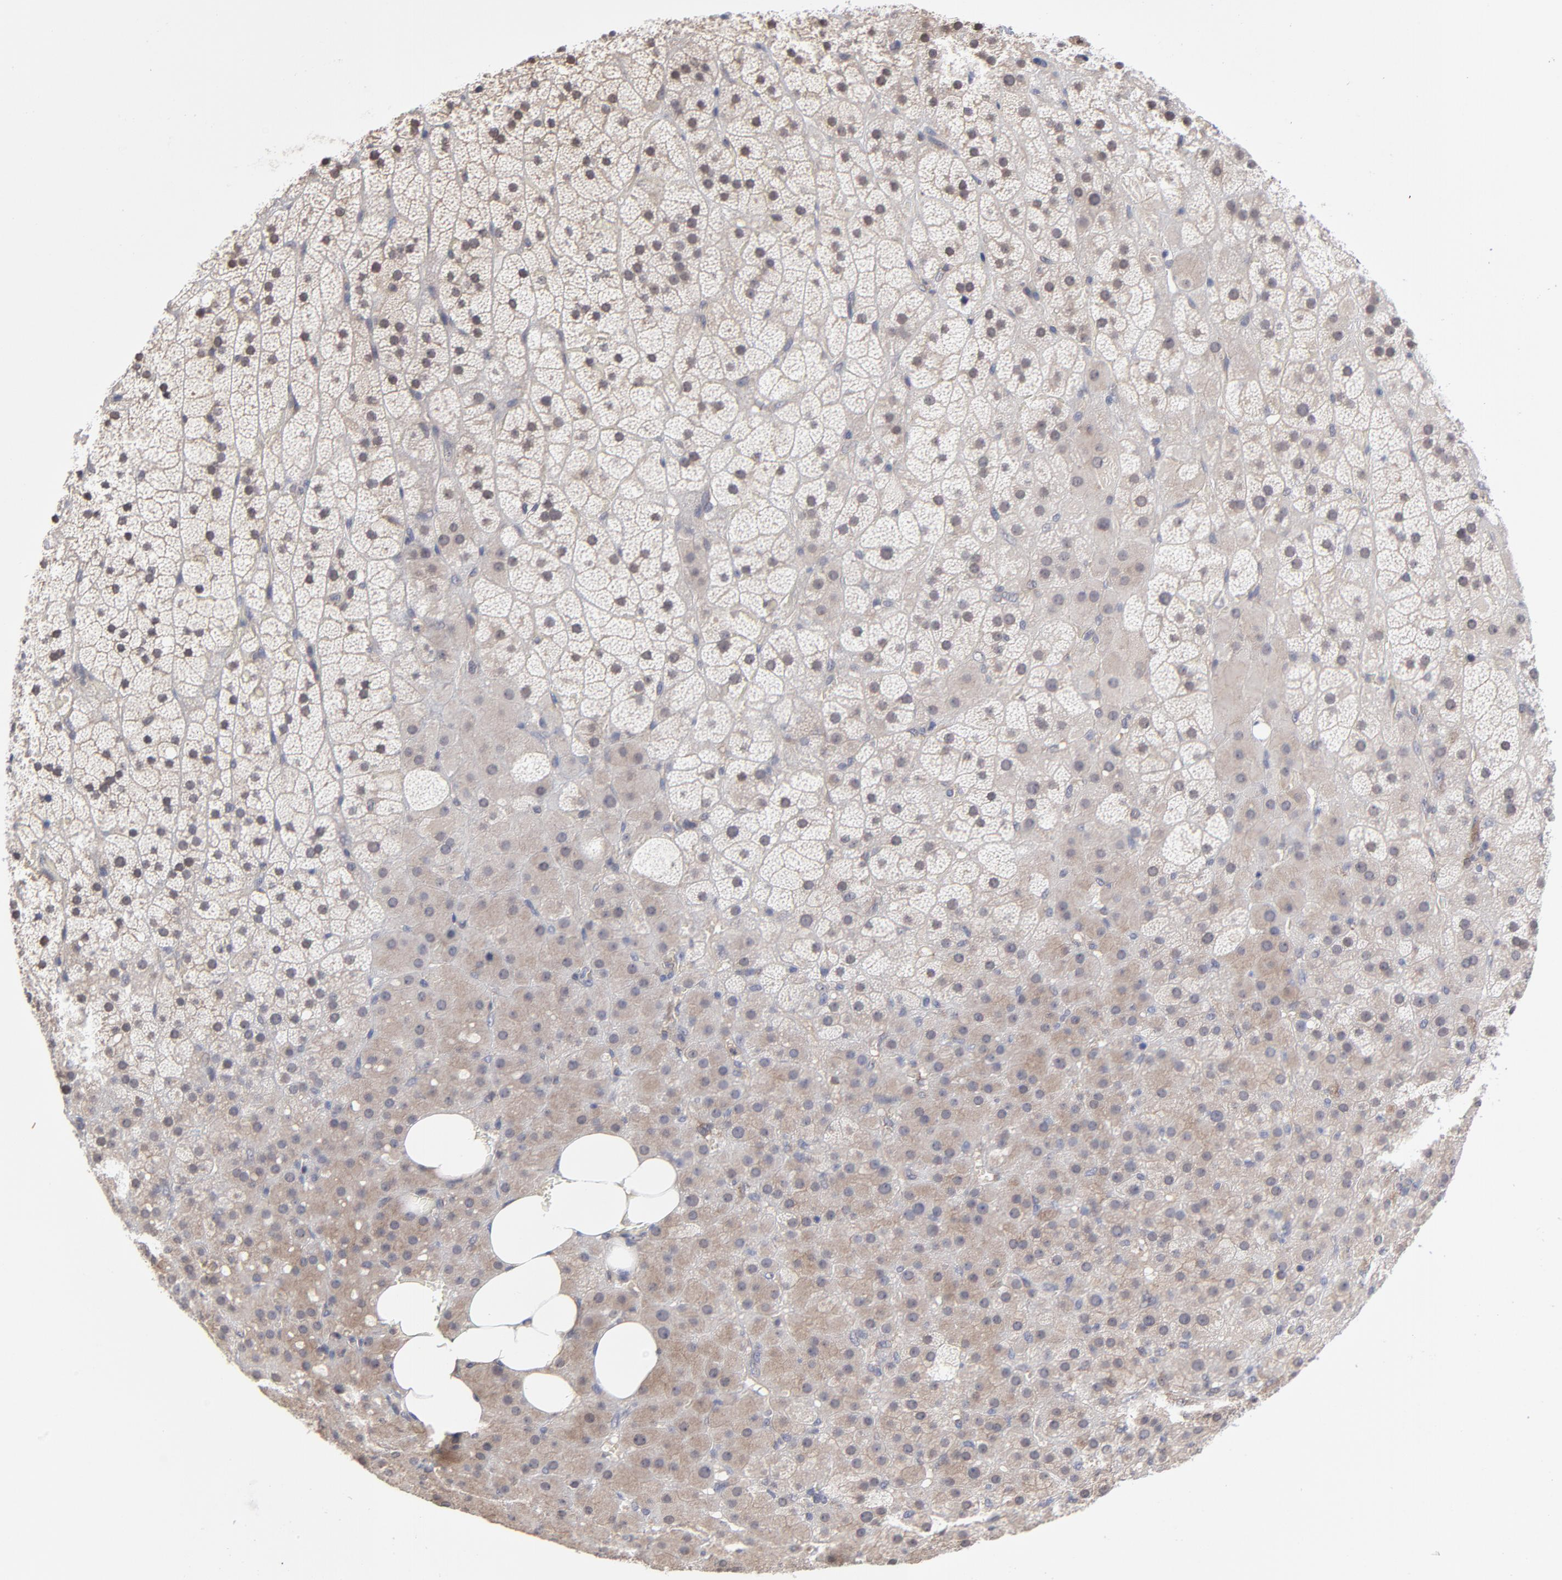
{"staining": {"intensity": "weak", "quantity": ">75%", "location": "cytoplasmic/membranous"}, "tissue": "adrenal gland", "cell_type": "Glandular cells", "image_type": "normal", "snomed": [{"axis": "morphology", "description": "Normal tissue, NOS"}, {"axis": "topography", "description": "Adrenal gland"}], "caption": "A low amount of weak cytoplasmic/membranous positivity is identified in about >75% of glandular cells in unremarkable adrenal gland.", "gene": "ZNF157", "patient": {"sex": "male", "age": 35}}